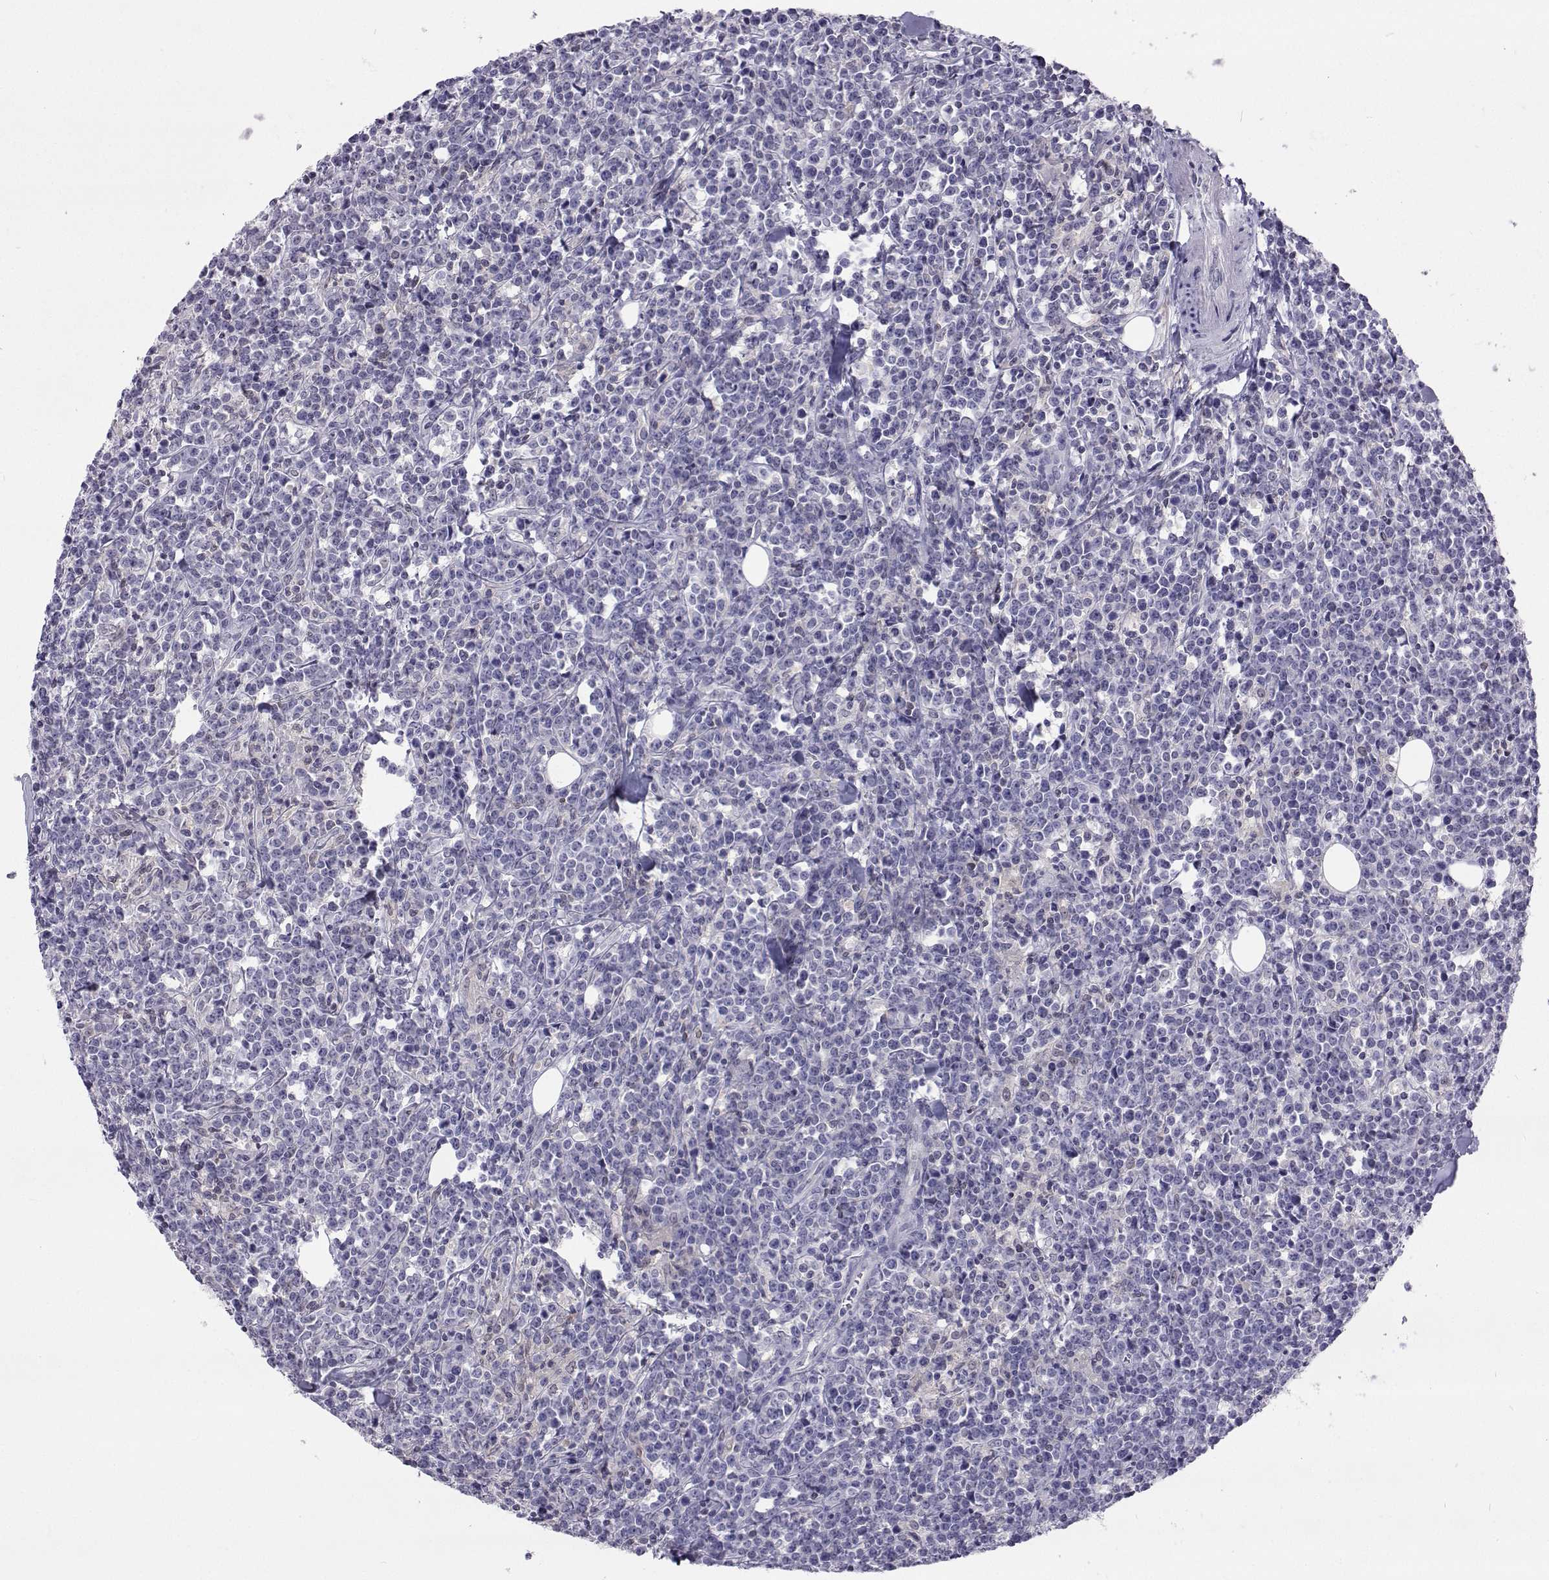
{"staining": {"intensity": "negative", "quantity": "none", "location": "none"}, "tissue": "lymphoma", "cell_type": "Tumor cells", "image_type": "cancer", "snomed": [{"axis": "morphology", "description": "Malignant lymphoma, non-Hodgkin's type, High grade"}, {"axis": "topography", "description": "Small intestine"}], "caption": "Immunohistochemistry (IHC) histopathology image of high-grade malignant lymphoma, non-Hodgkin's type stained for a protein (brown), which shows no staining in tumor cells. (DAB immunohistochemistry (IHC) with hematoxylin counter stain).", "gene": "GALM", "patient": {"sex": "female", "age": 56}}